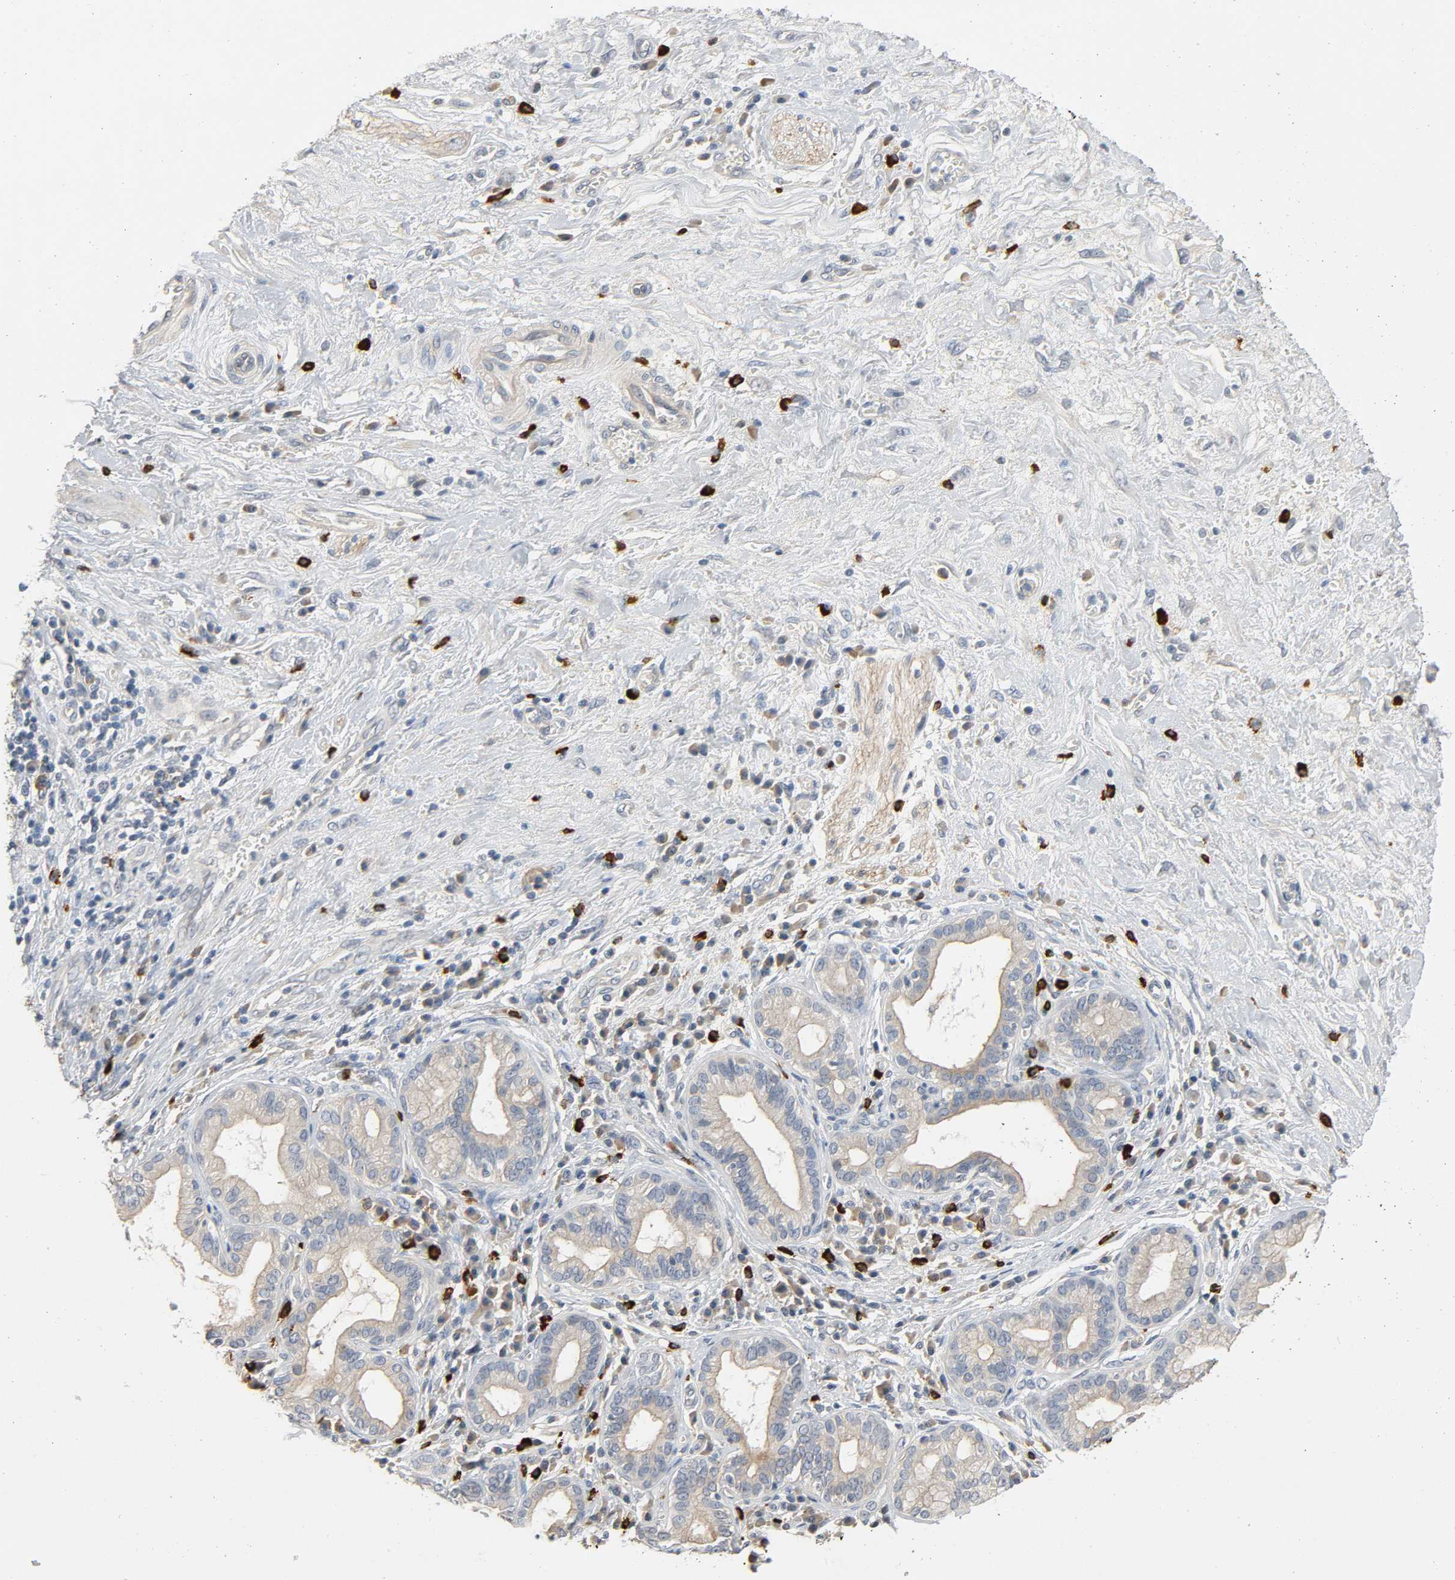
{"staining": {"intensity": "weak", "quantity": ">75%", "location": "cytoplasmic/membranous"}, "tissue": "pancreatic cancer", "cell_type": "Tumor cells", "image_type": "cancer", "snomed": [{"axis": "morphology", "description": "Adenocarcinoma, NOS"}, {"axis": "topography", "description": "Pancreas"}], "caption": "Approximately >75% of tumor cells in human pancreatic adenocarcinoma show weak cytoplasmic/membranous protein positivity as visualized by brown immunohistochemical staining.", "gene": "LIMCH1", "patient": {"sex": "female", "age": 73}}